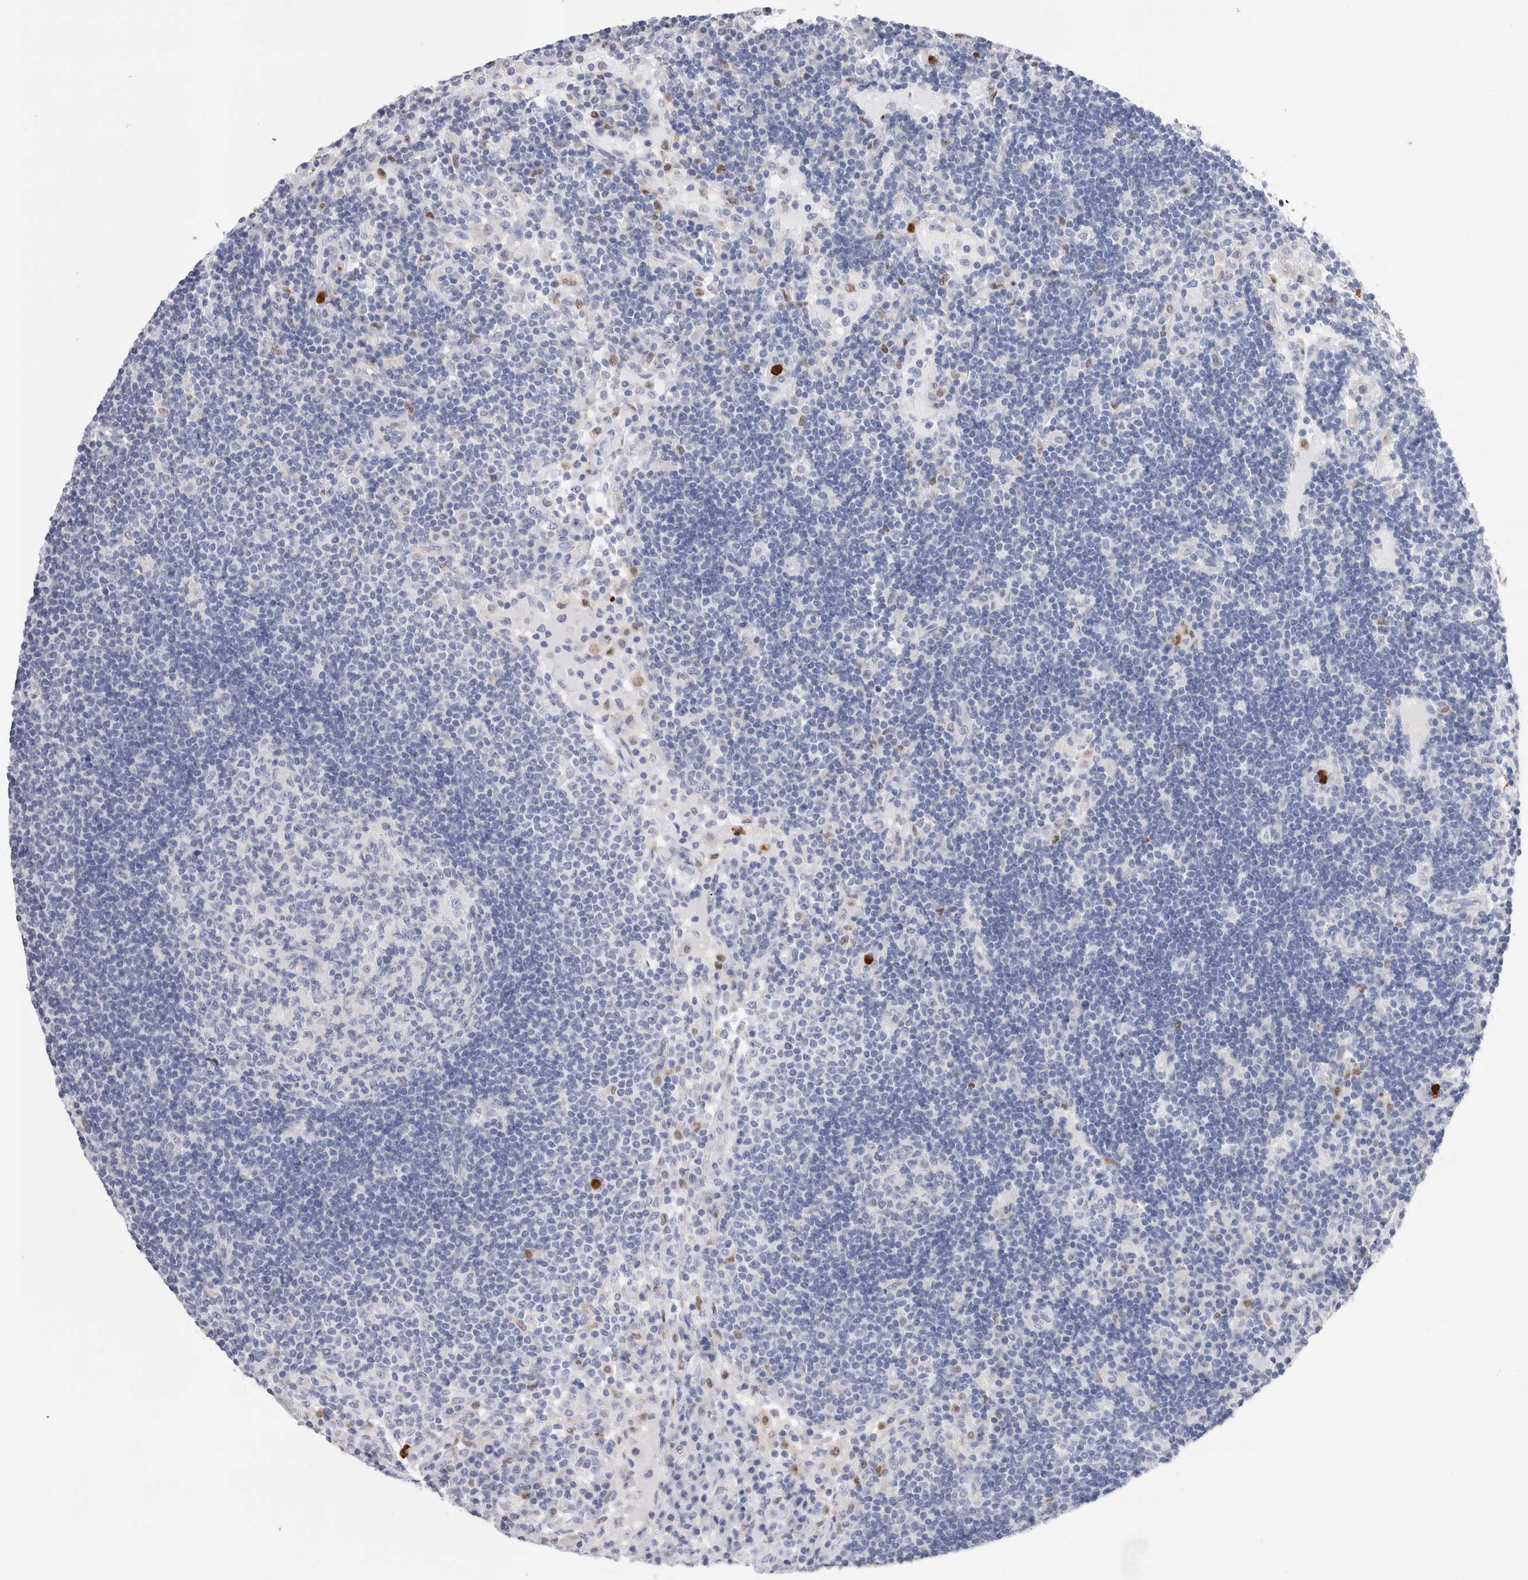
{"staining": {"intensity": "negative", "quantity": "none", "location": "none"}, "tissue": "lymph node", "cell_type": "Germinal center cells", "image_type": "normal", "snomed": [{"axis": "morphology", "description": "Normal tissue, NOS"}, {"axis": "topography", "description": "Lymph node"}], "caption": "This image is of normal lymph node stained with immunohistochemistry to label a protein in brown with the nuclei are counter-stained blue. There is no positivity in germinal center cells.", "gene": "SLC10A5", "patient": {"sex": "female", "age": 53}}